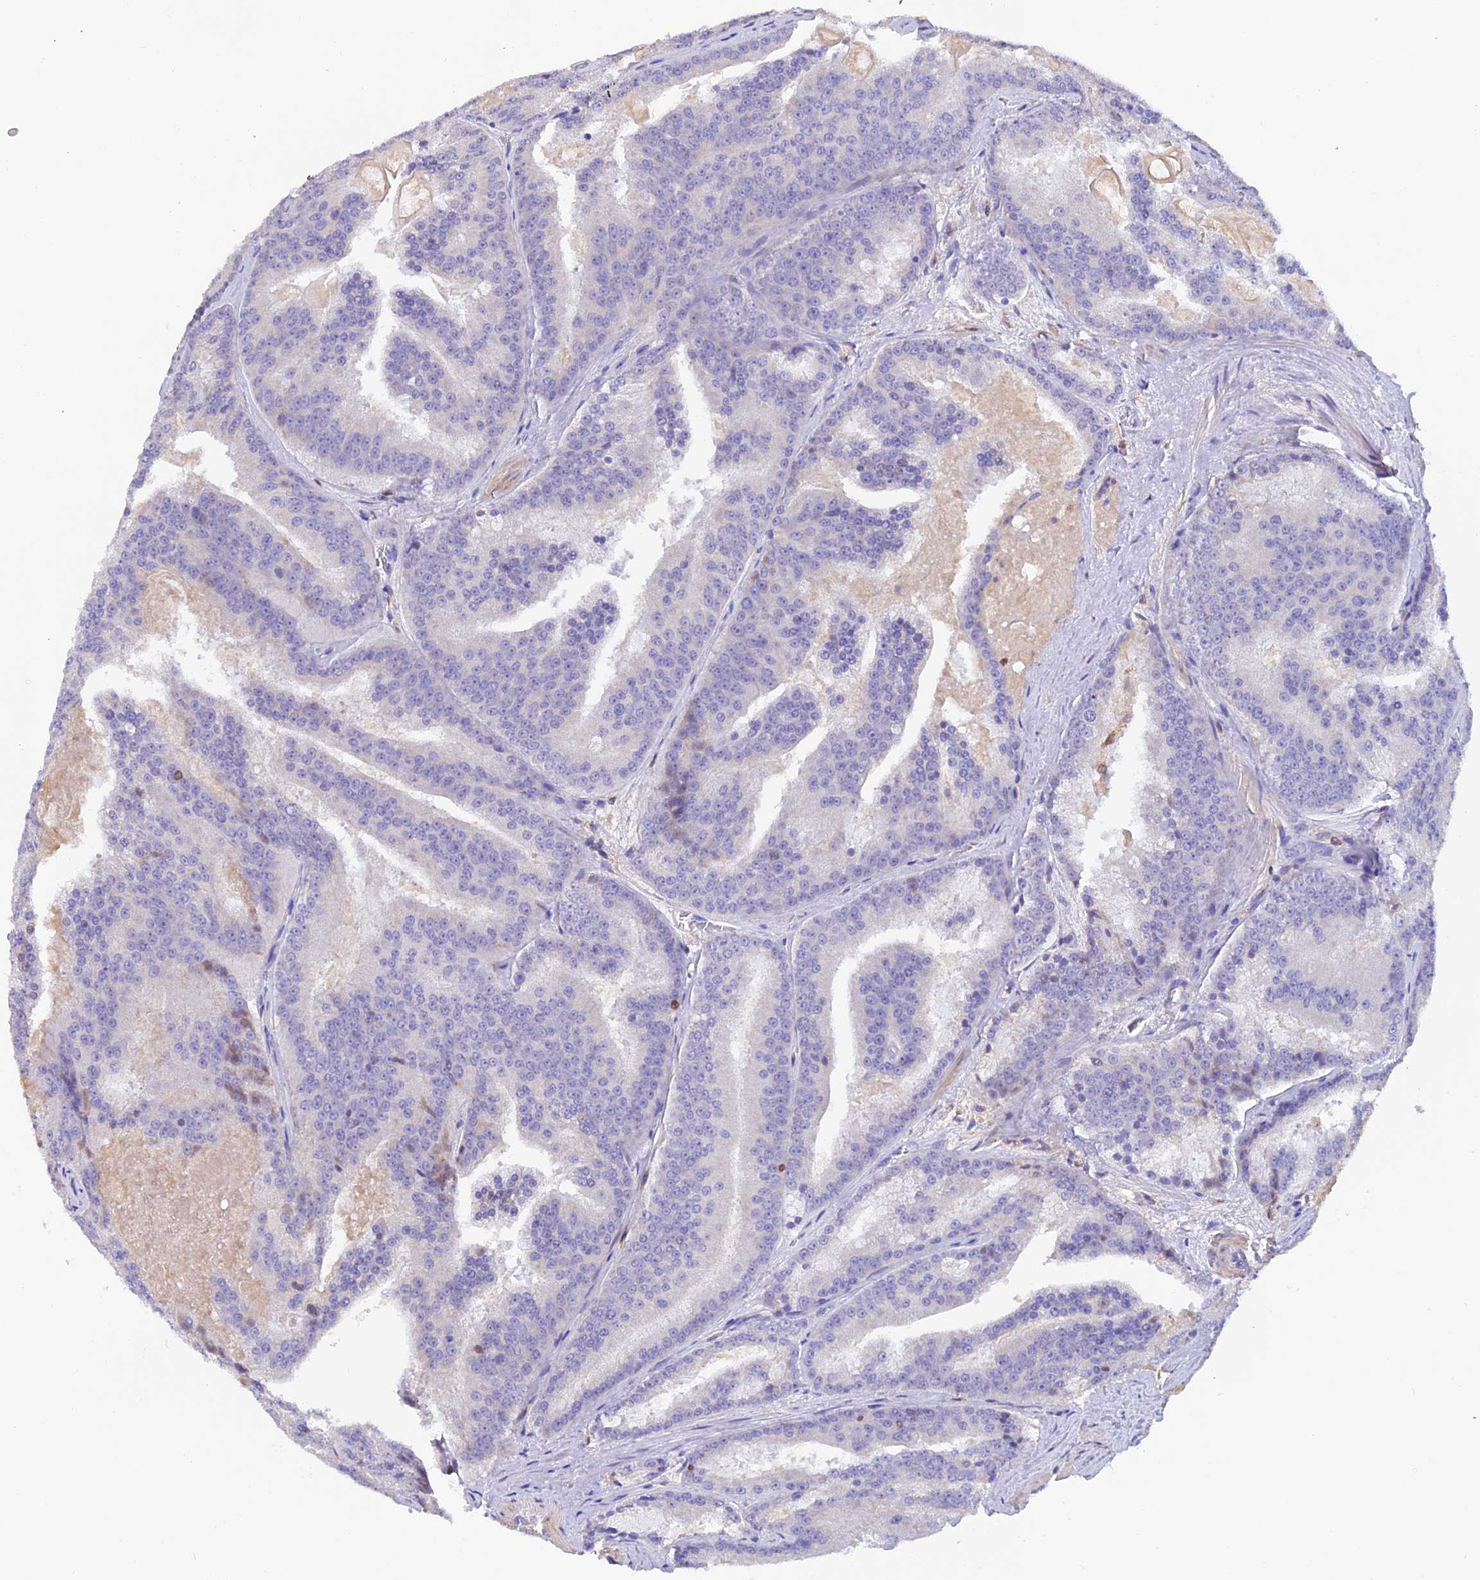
{"staining": {"intensity": "negative", "quantity": "none", "location": "none"}, "tissue": "prostate cancer", "cell_type": "Tumor cells", "image_type": "cancer", "snomed": [{"axis": "morphology", "description": "Adenocarcinoma, High grade"}, {"axis": "topography", "description": "Prostate"}], "caption": "DAB immunohistochemical staining of human adenocarcinoma (high-grade) (prostate) demonstrates no significant positivity in tumor cells.", "gene": "LPXN", "patient": {"sex": "male", "age": 61}}